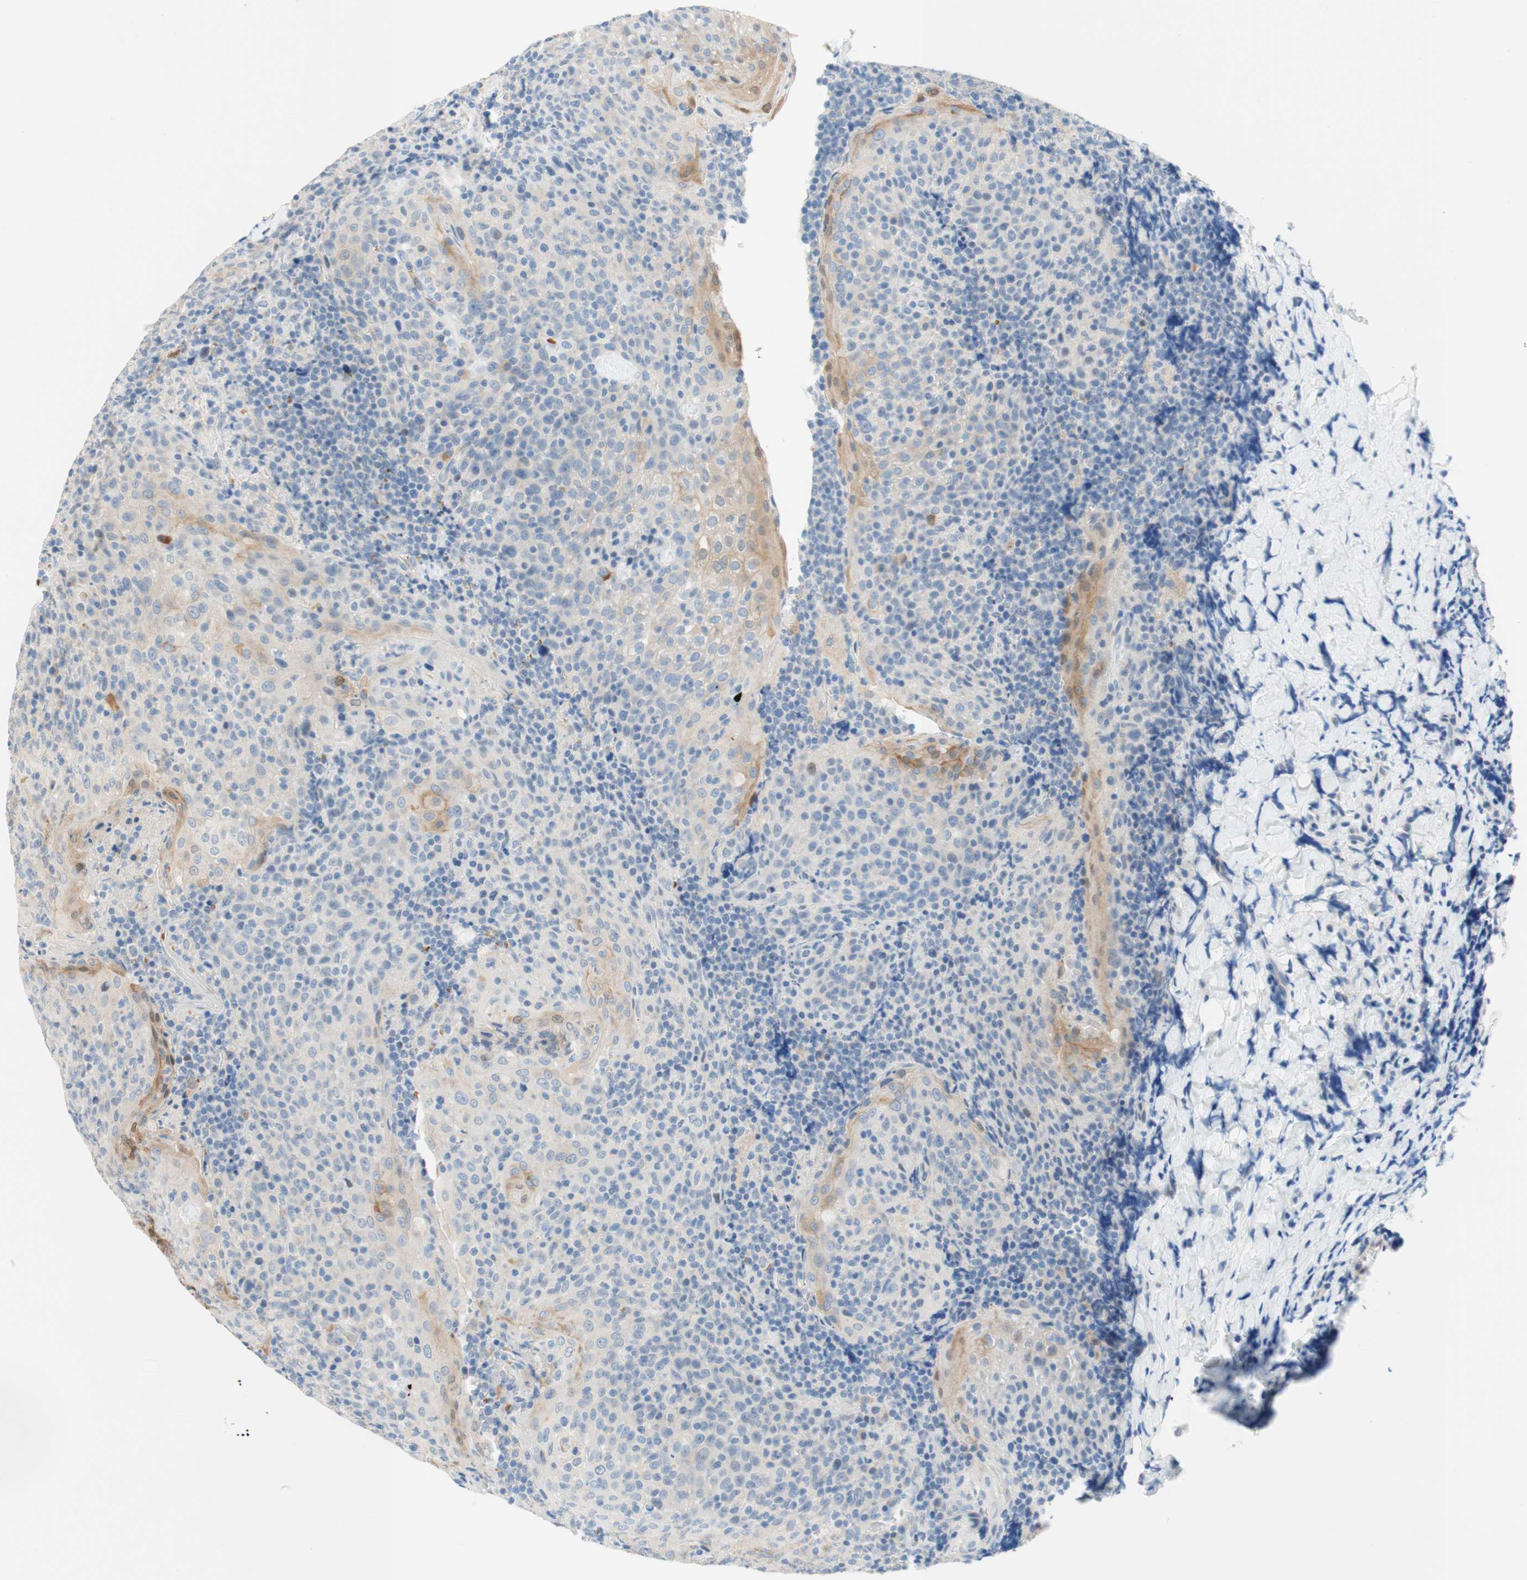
{"staining": {"intensity": "negative", "quantity": "none", "location": "none"}, "tissue": "tonsil", "cell_type": "Germinal center cells", "image_type": "normal", "snomed": [{"axis": "morphology", "description": "Normal tissue, NOS"}, {"axis": "topography", "description": "Tonsil"}], "caption": "The image displays no significant staining in germinal center cells of tonsil.", "gene": "ENTREP2", "patient": {"sex": "male", "age": 17}}